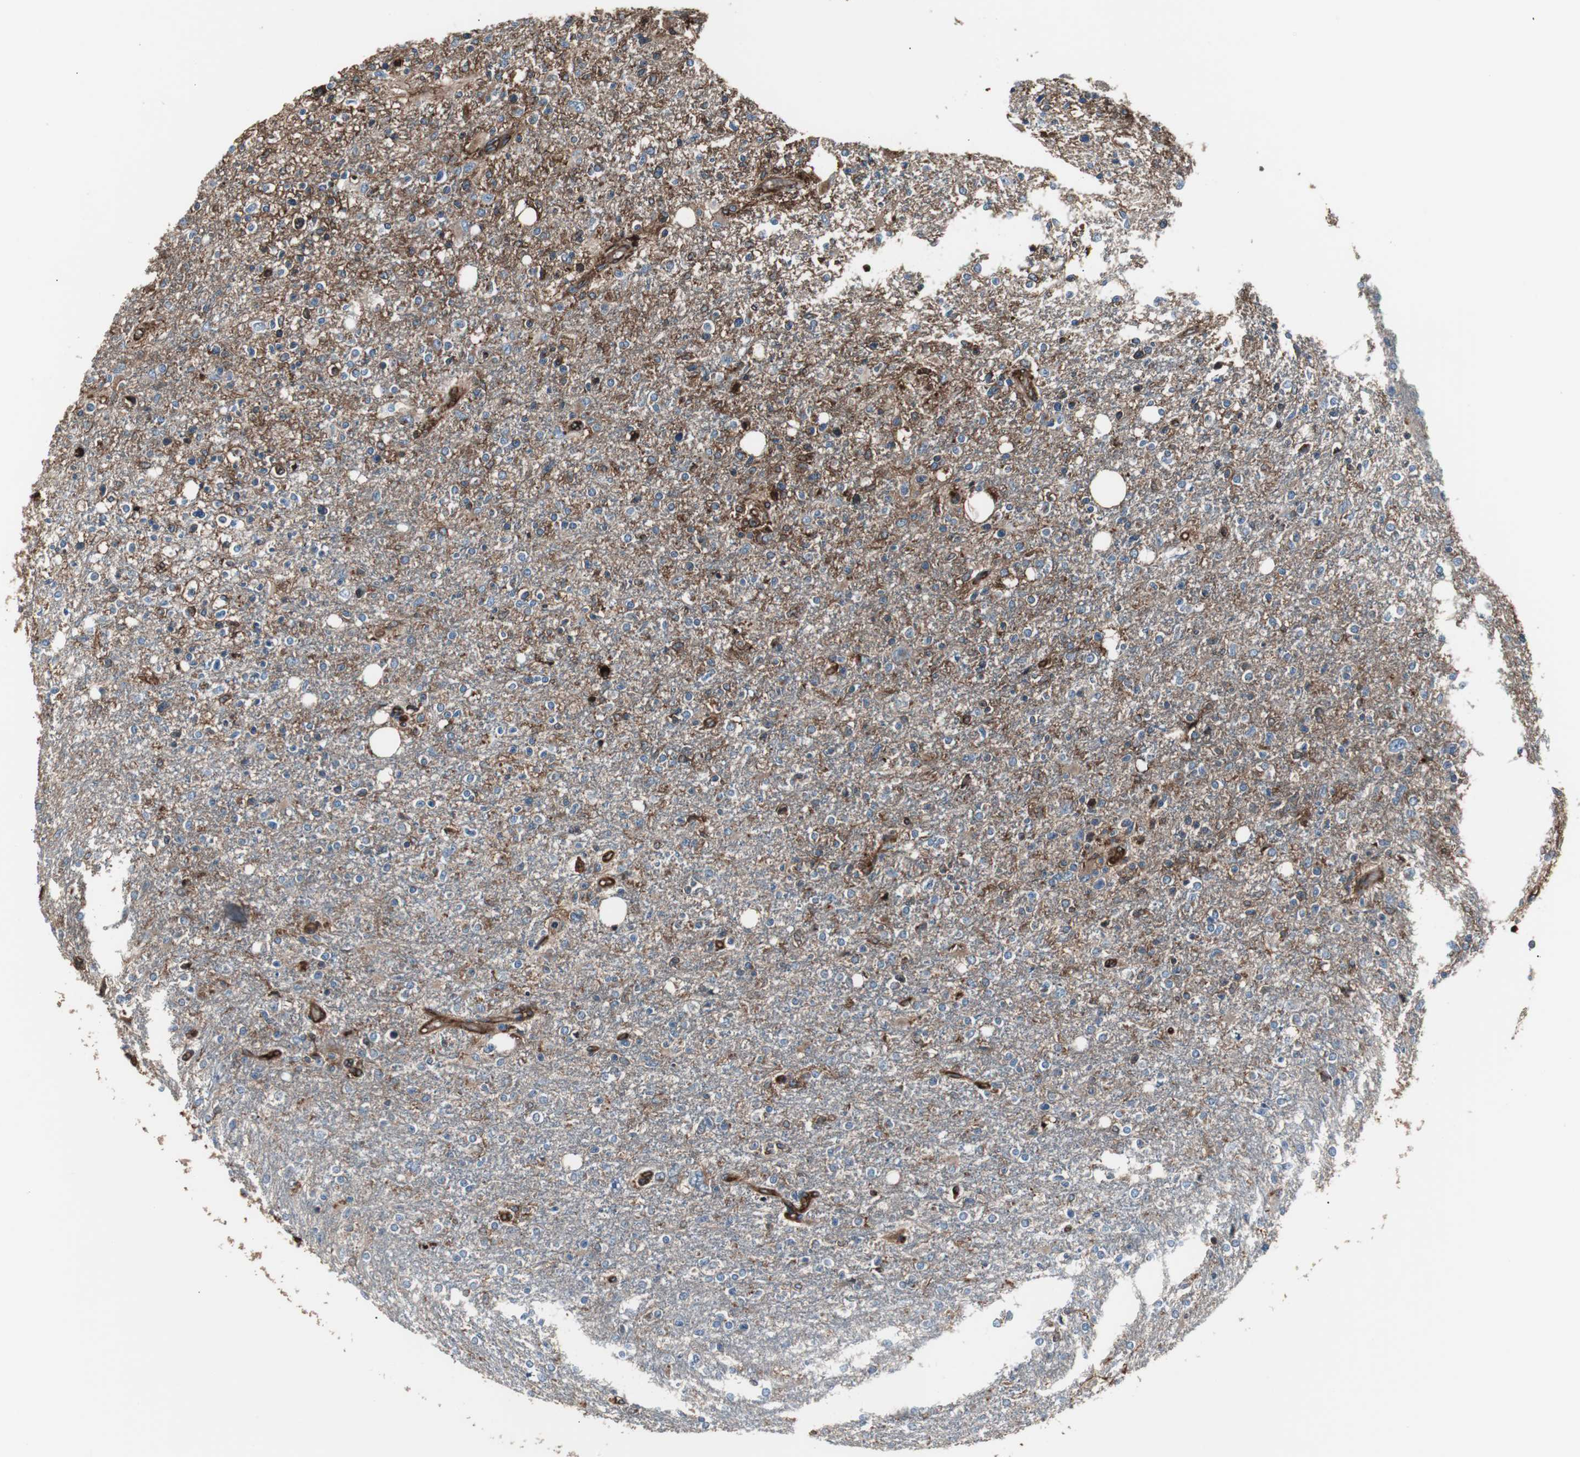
{"staining": {"intensity": "moderate", "quantity": "<25%", "location": "cytoplasmic/membranous"}, "tissue": "glioma", "cell_type": "Tumor cells", "image_type": "cancer", "snomed": [{"axis": "morphology", "description": "Glioma, malignant, High grade"}, {"axis": "topography", "description": "Cerebral cortex"}], "caption": "Protein staining of glioma tissue exhibits moderate cytoplasmic/membranous staining in about <25% of tumor cells.", "gene": "B2M", "patient": {"sex": "male", "age": 76}}